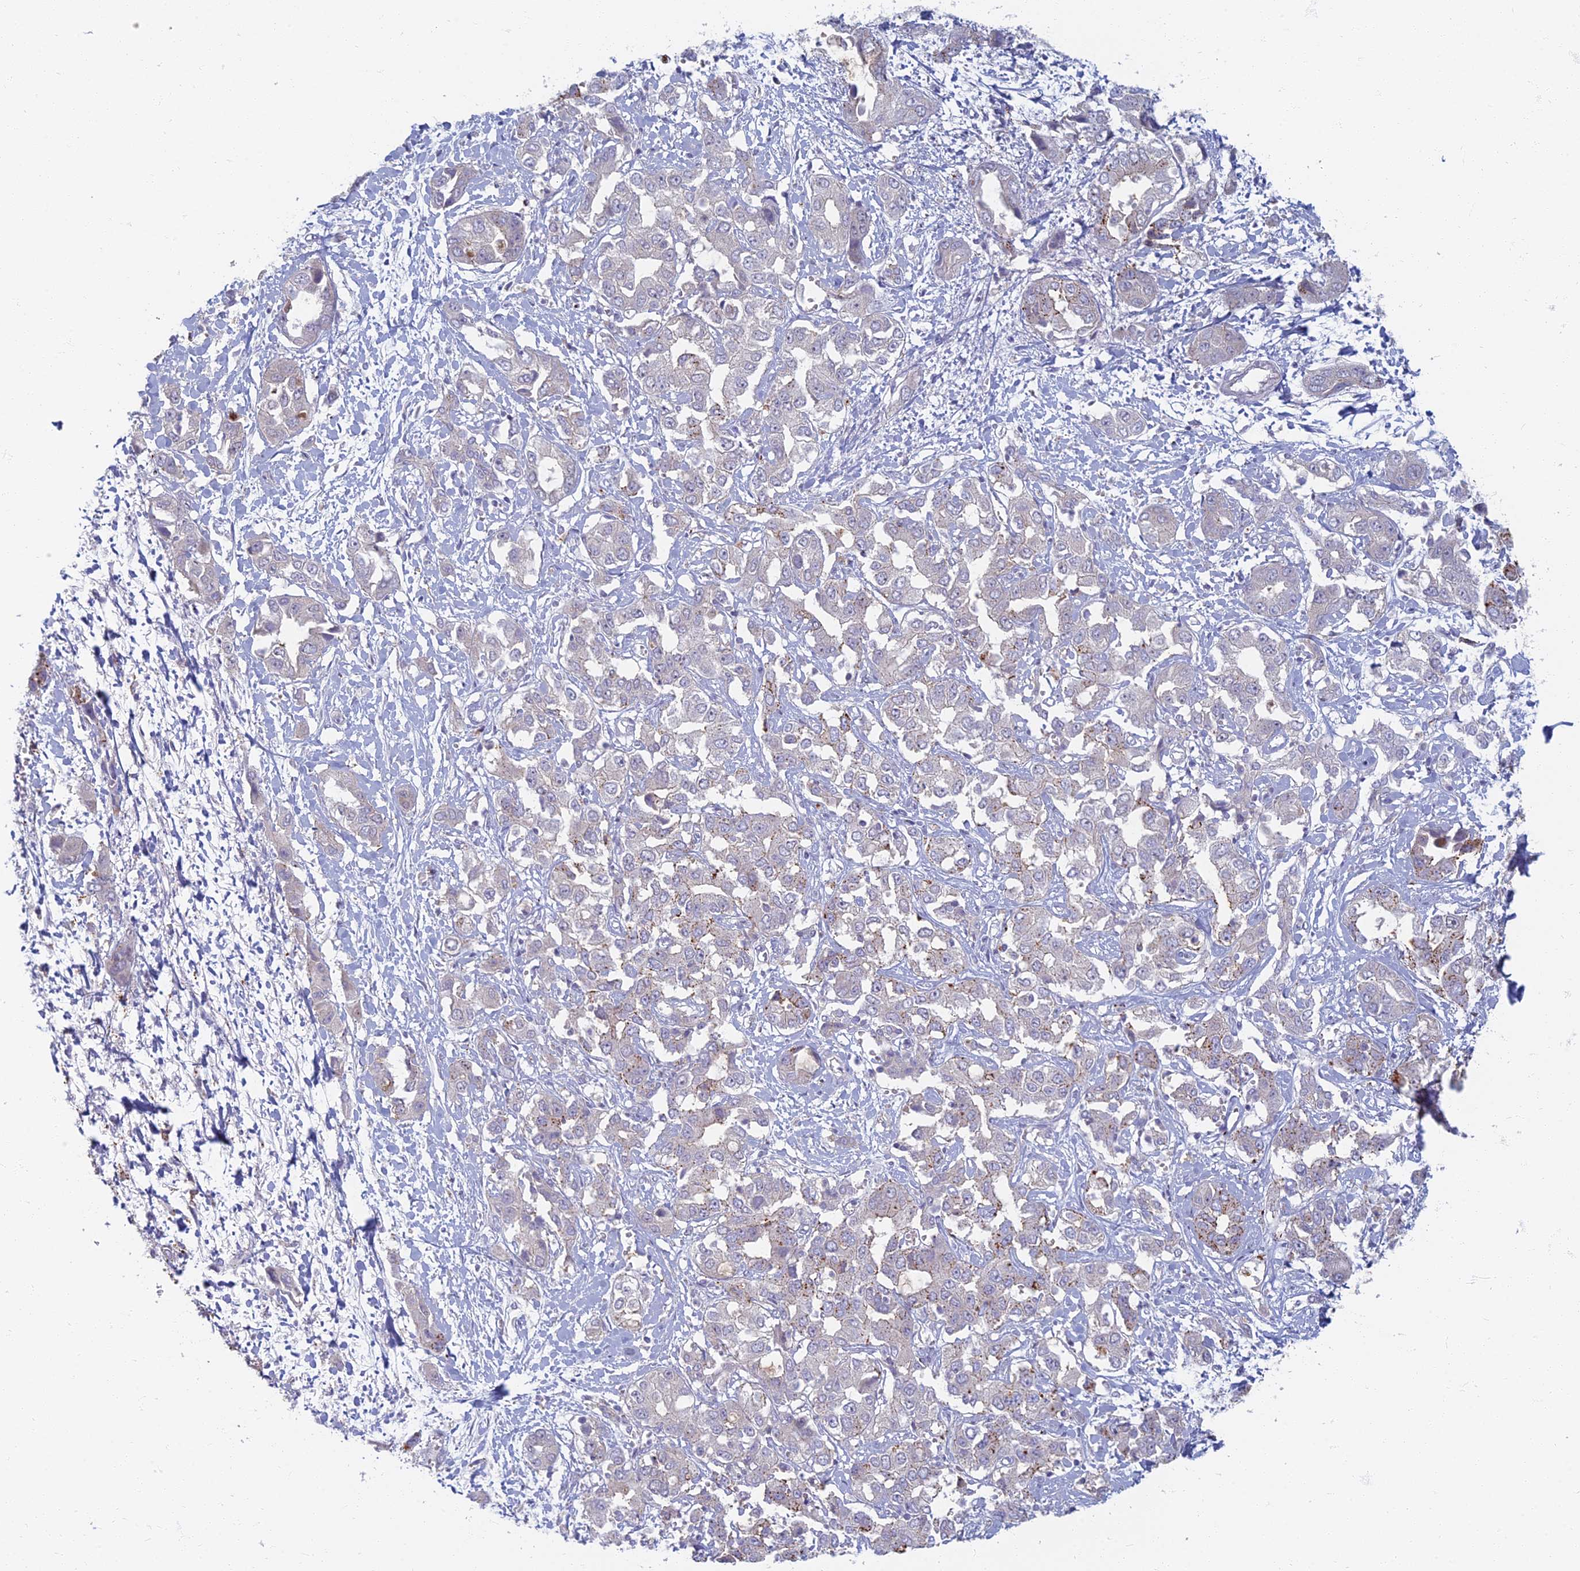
{"staining": {"intensity": "negative", "quantity": "none", "location": "none"}, "tissue": "liver cancer", "cell_type": "Tumor cells", "image_type": "cancer", "snomed": [{"axis": "morphology", "description": "Cholangiocarcinoma"}, {"axis": "topography", "description": "Liver"}], "caption": "DAB immunohistochemical staining of human liver cancer (cholangiocarcinoma) displays no significant expression in tumor cells. (DAB immunohistochemistry (IHC) with hematoxylin counter stain).", "gene": "CHMP4B", "patient": {"sex": "female", "age": 52}}